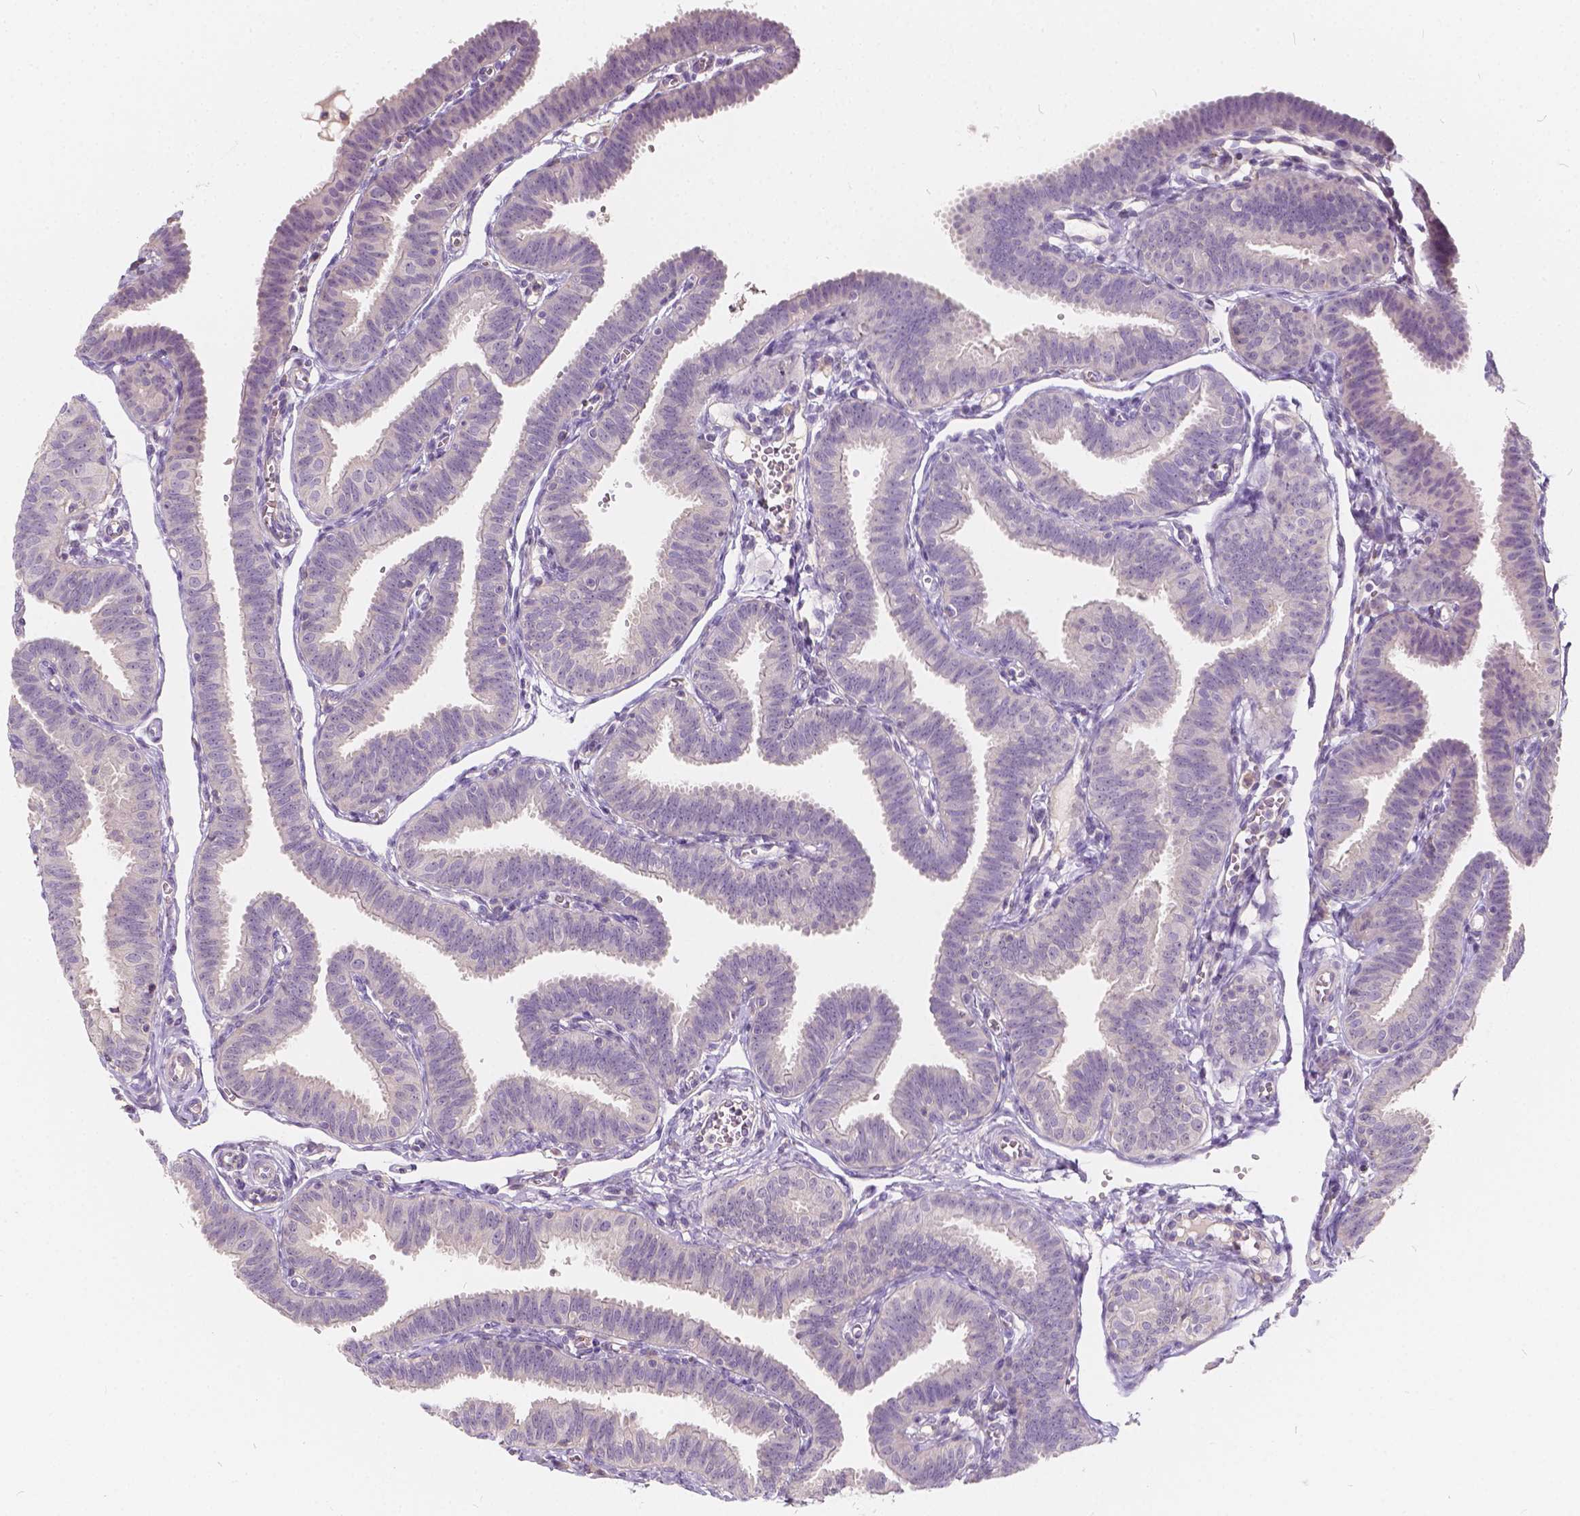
{"staining": {"intensity": "negative", "quantity": "none", "location": "none"}, "tissue": "fallopian tube", "cell_type": "Glandular cells", "image_type": "normal", "snomed": [{"axis": "morphology", "description": "Normal tissue, NOS"}, {"axis": "topography", "description": "Fallopian tube"}], "caption": "Protein analysis of benign fallopian tube shows no significant expression in glandular cells. (Stains: DAB immunohistochemistry with hematoxylin counter stain, Microscopy: brightfield microscopy at high magnification).", "gene": "KIAA0513", "patient": {"sex": "female", "age": 25}}